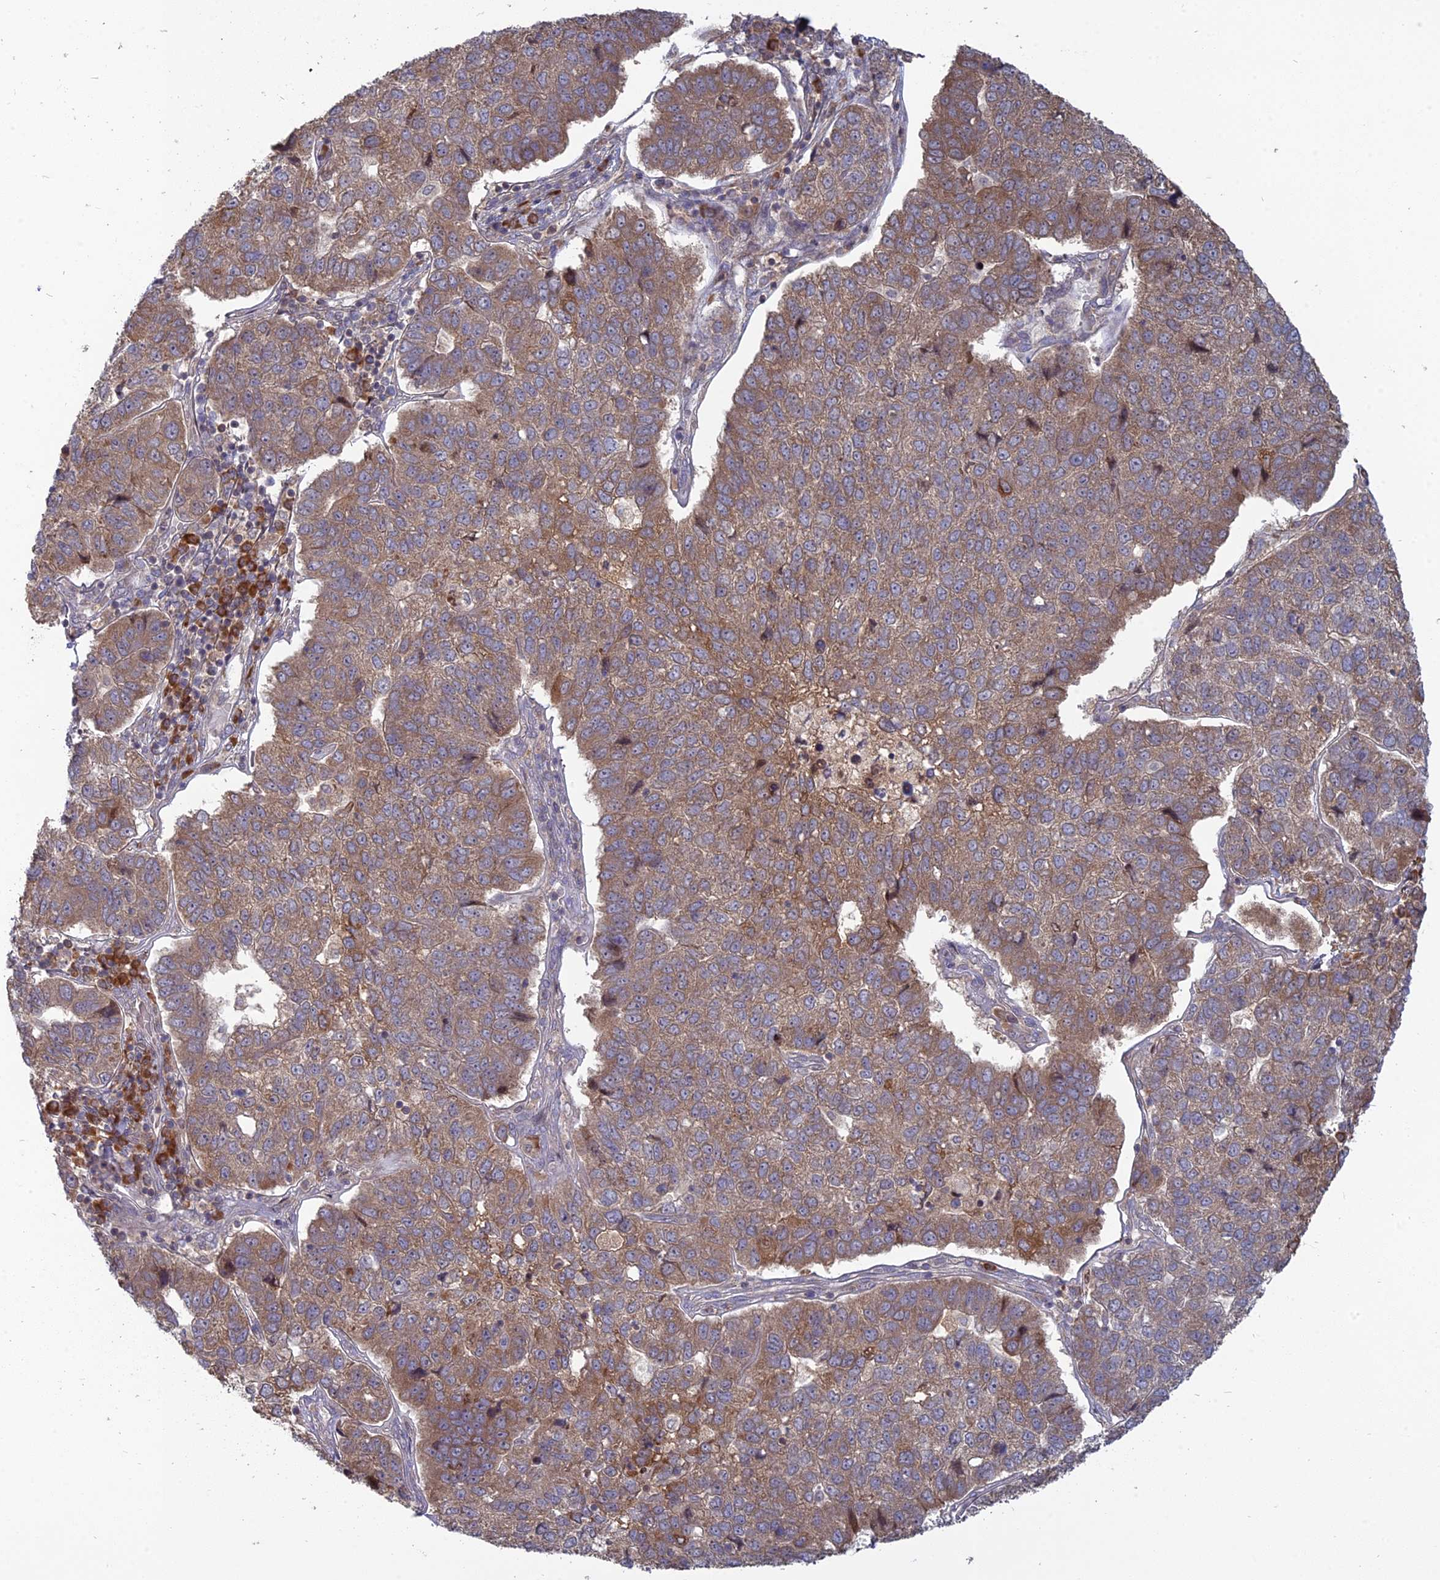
{"staining": {"intensity": "moderate", "quantity": ">75%", "location": "cytoplasmic/membranous"}, "tissue": "pancreatic cancer", "cell_type": "Tumor cells", "image_type": "cancer", "snomed": [{"axis": "morphology", "description": "Adenocarcinoma, NOS"}, {"axis": "topography", "description": "Pancreas"}], "caption": "Human pancreatic cancer (adenocarcinoma) stained for a protein (brown) exhibits moderate cytoplasmic/membranous positive expression in approximately >75% of tumor cells.", "gene": "TMEM208", "patient": {"sex": "female", "age": 61}}